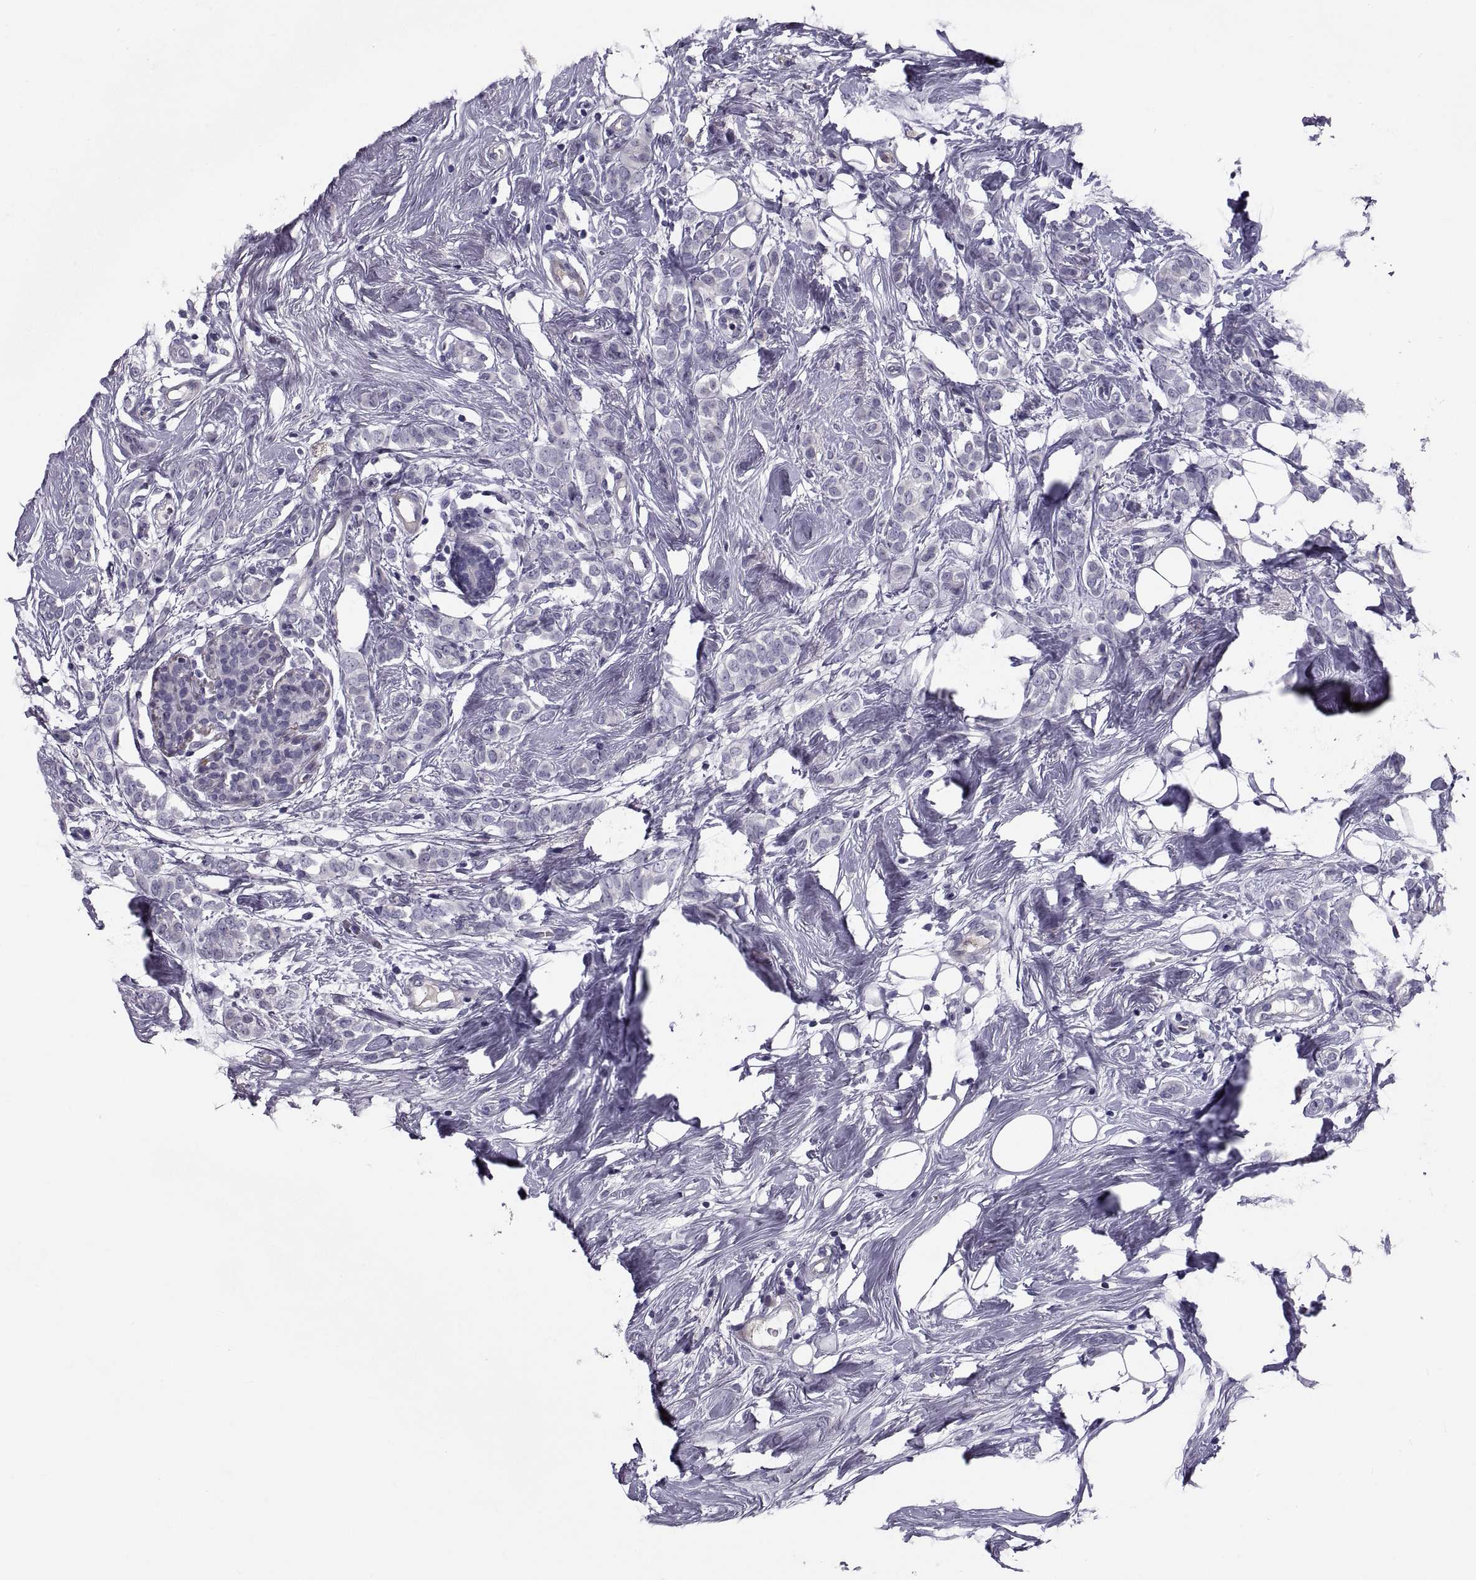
{"staining": {"intensity": "negative", "quantity": "none", "location": "none"}, "tissue": "breast cancer", "cell_type": "Tumor cells", "image_type": "cancer", "snomed": [{"axis": "morphology", "description": "Lobular carcinoma"}, {"axis": "topography", "description": "Breast"}], "caption": "Immunohistochemistry image of human breast lobular carcinoma stained for a protein (brown), which reveals no expression in tumor cells.", "gene": "PDZRN4", "patient": {"sex": "female", "age": 49}}